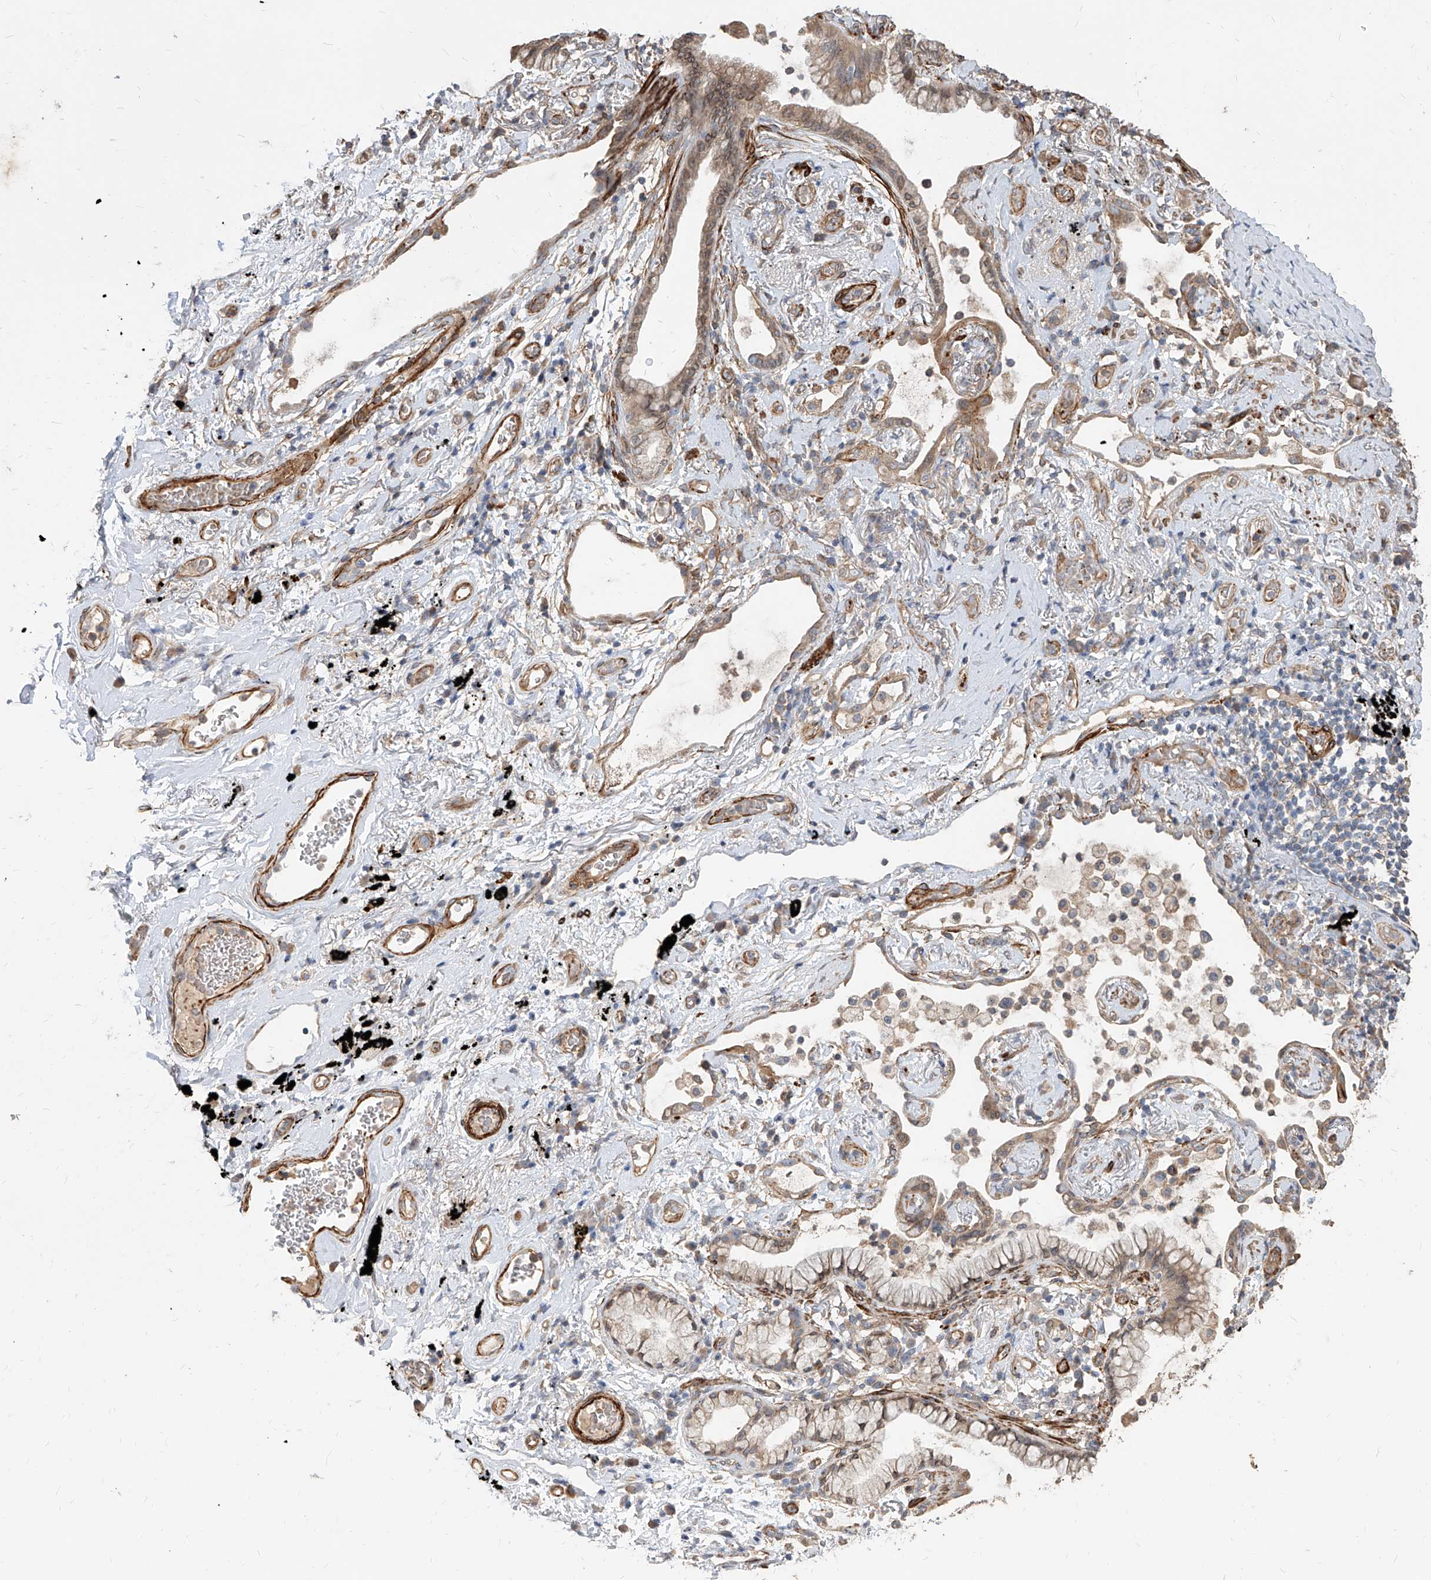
{"staining": {"intensity": "weak", "quantity": ">75%", "location": "cytoplasmic/membranous"}, "tissue": "lung cancer", "cell_type": "Tumor cells", "image_type": "cancer", "snomed": [{"axis": "morphology", "description": "Adenocarcinoma, NOS"}, {"axis": "topography", "description": "Lung"}], "caption": "Human lung cancer (adenocarcinoma) stained with a brown dye shows weak cytoplasmic/membranous positive expression in approximately >75% of tumor cells.", "gene": "FAM83B", "patient": {"sex": "female", "age": 70}}